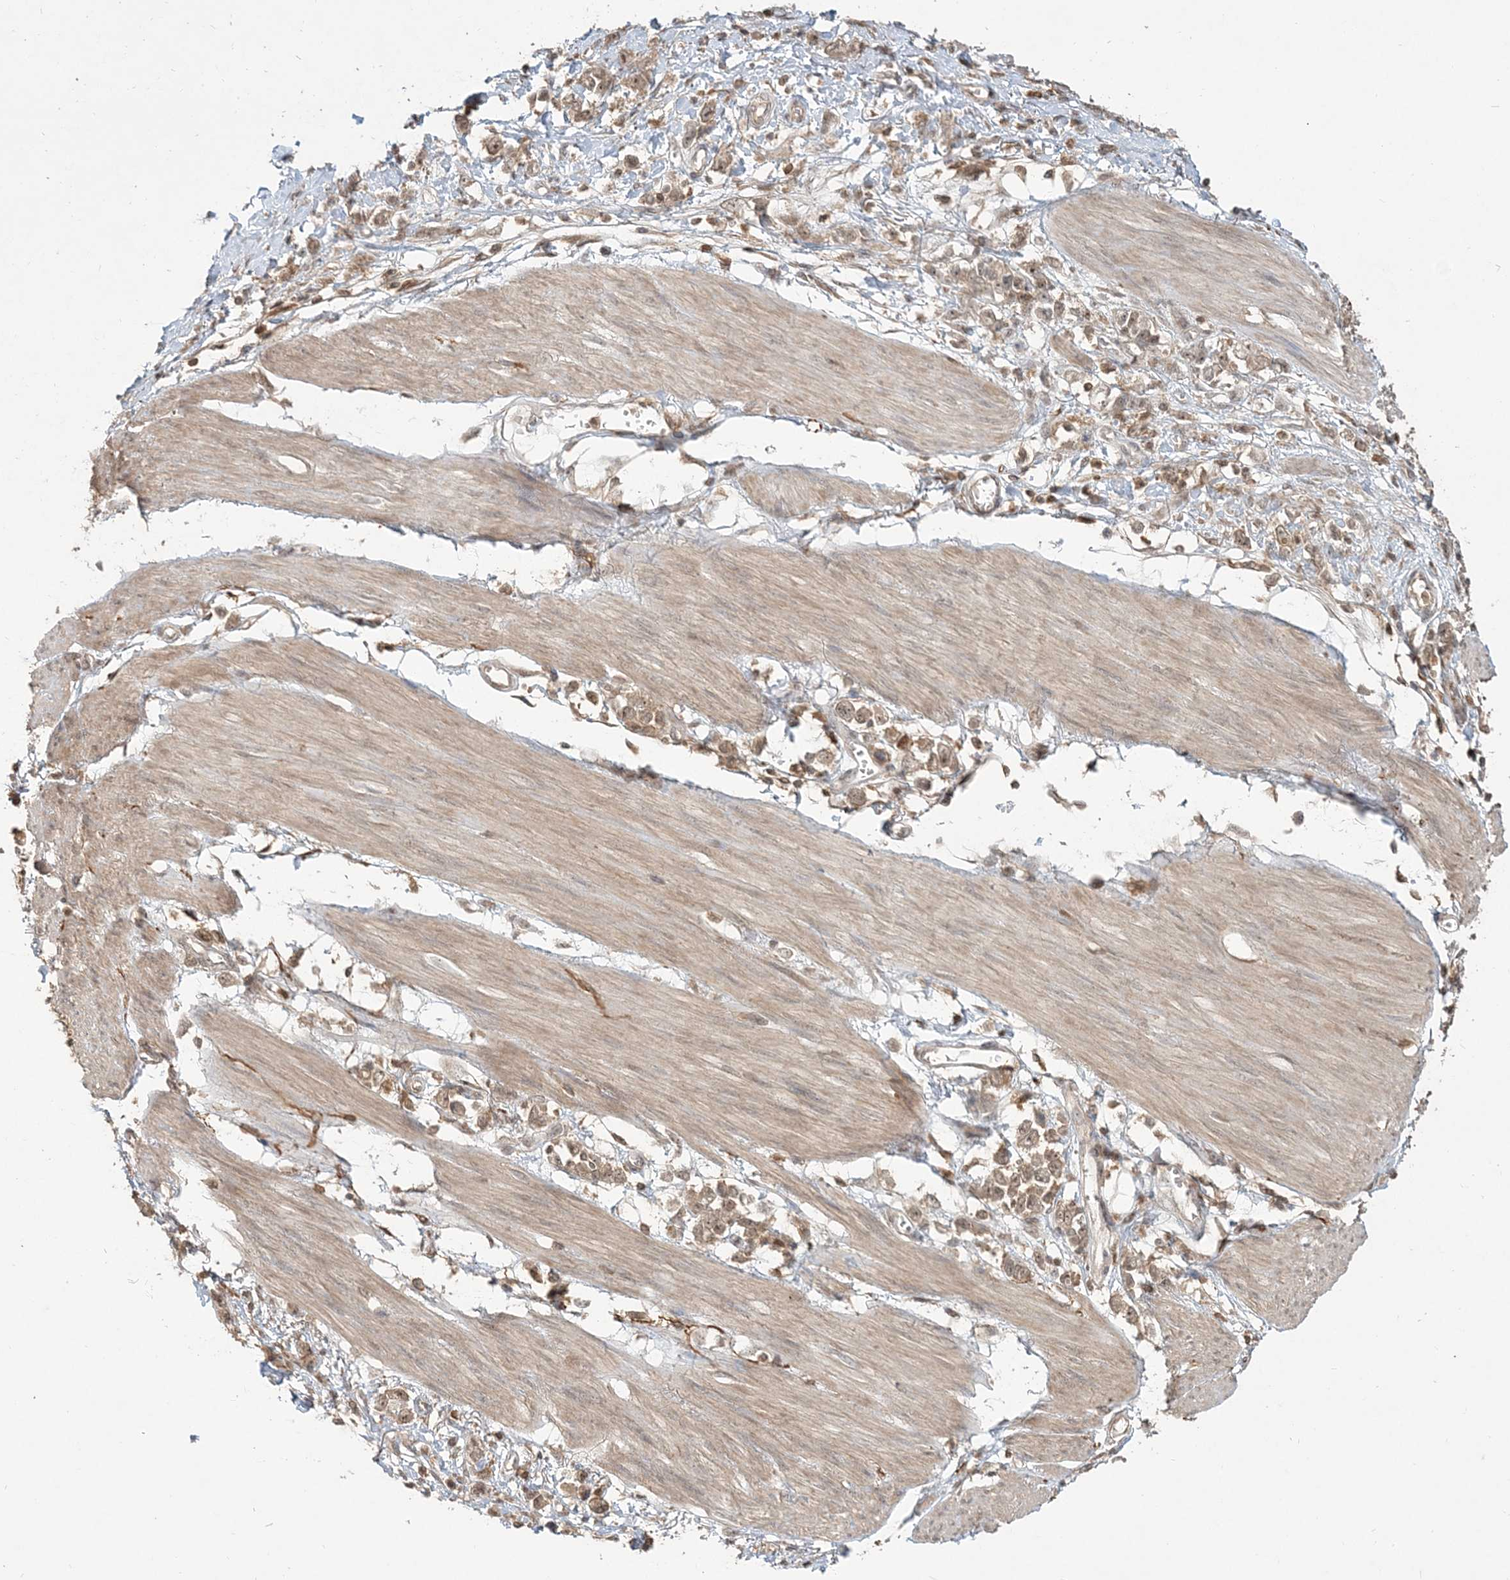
{"staining": {"intensity": "moderate", "quantity": ">75%", "location": "cytoplasmic/membranous"}, "tissue": "stomach cancer", "cell_type": "Tumor cells", "image_type": "cancer", "snomed": [{"axis": "morphology", "description": "Adenocarcinoma, NOS"}, {"axis": "topography", "description": "Stomach"}], "caption": "Adenocarcinoma (stomach) stained with a protein marker demonstrates moderate staining in tumor cells.", "gene": "CAB39", "patient": {"sex": "female", "age": 76}}